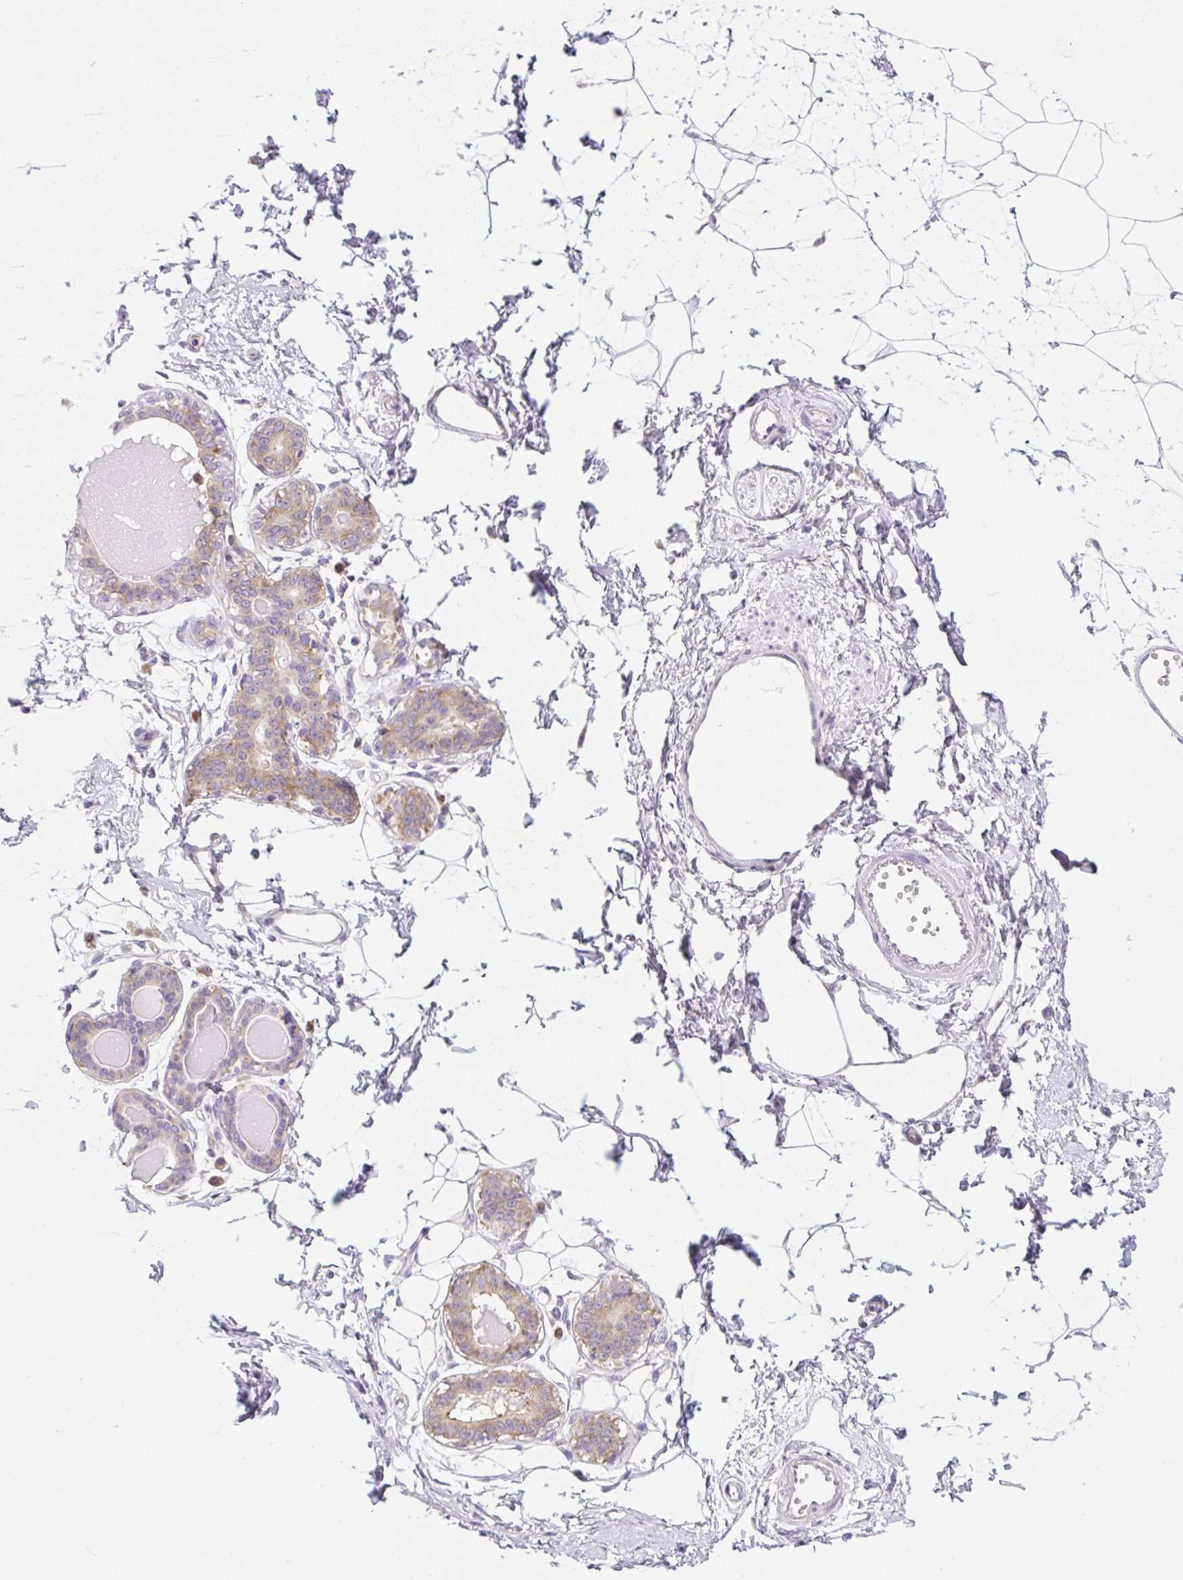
{"staining": {"intensity": "negative", "quantity": "none", "location": "none"}, "tissue": "breast", "cell_type": "Adipocytes", "image_type": "normal", "snomed": [{"axis": "morphology", "description": "Normal tissue, NOS"}, {"axis": "topography", "description": "Breast"}], "caption": "The immunohistochemistry histopathology image has no significant expression in adipocytes of breast.", "gene": "RPL18A", "patient": {"sex": "female", "age": 45}}